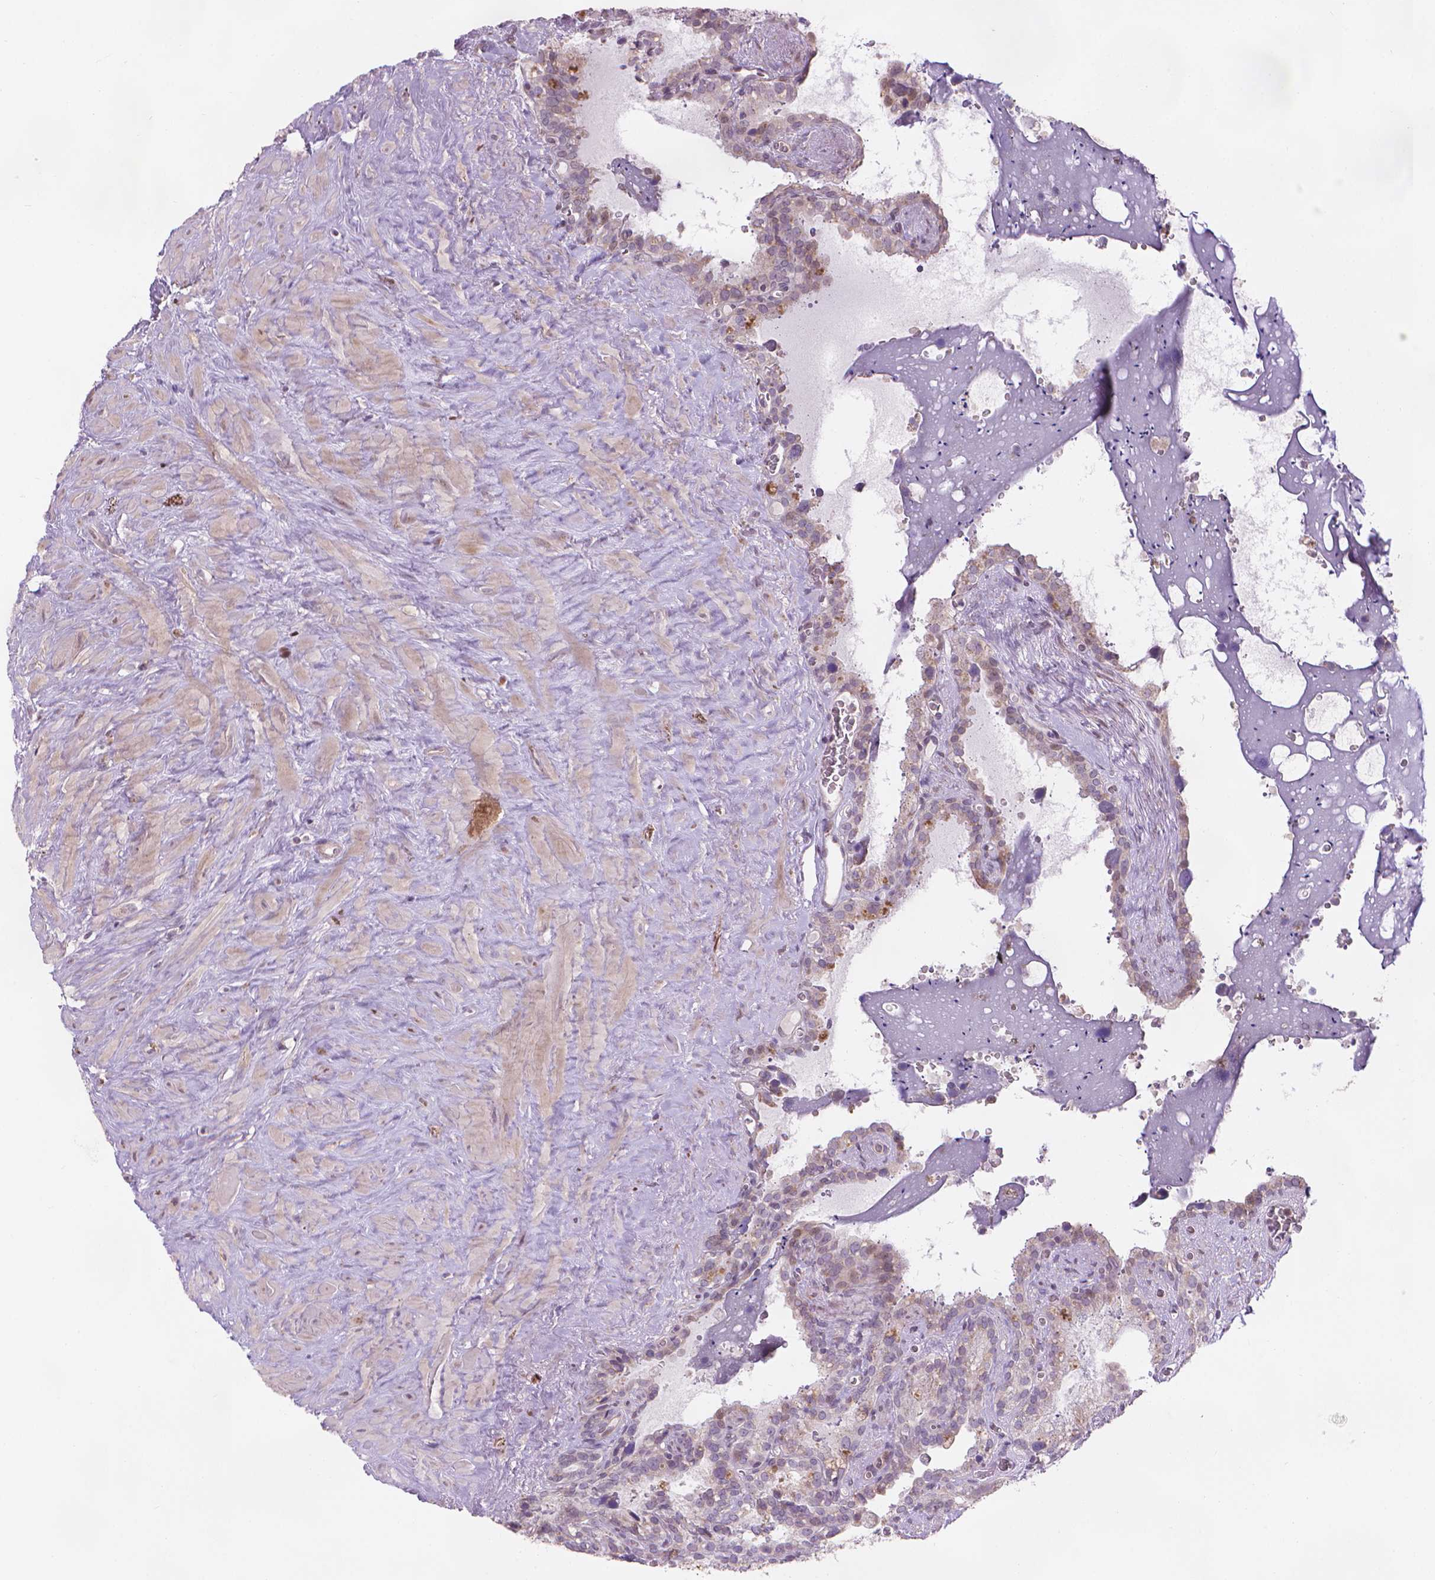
{"staining": {"intensity": "negative", "quantity": "none", "location": "none"}, "tissue": "seminal vesicle", "cell_type": "Glandular cells", "image_type": "normal", "snomed": [{"axis": "morphology", "description": "Normal tissue, NOS"}, {"axis": "topography", "description": "Prostate"}, {"axis": "topography", "description": "Seminal veicle"}], "caption": "The micrograph reveals no staining of glandular cells in normal seminal vesicle.", "gene": "IFFO1", "patient": {"sex": "male", "age": 71}}